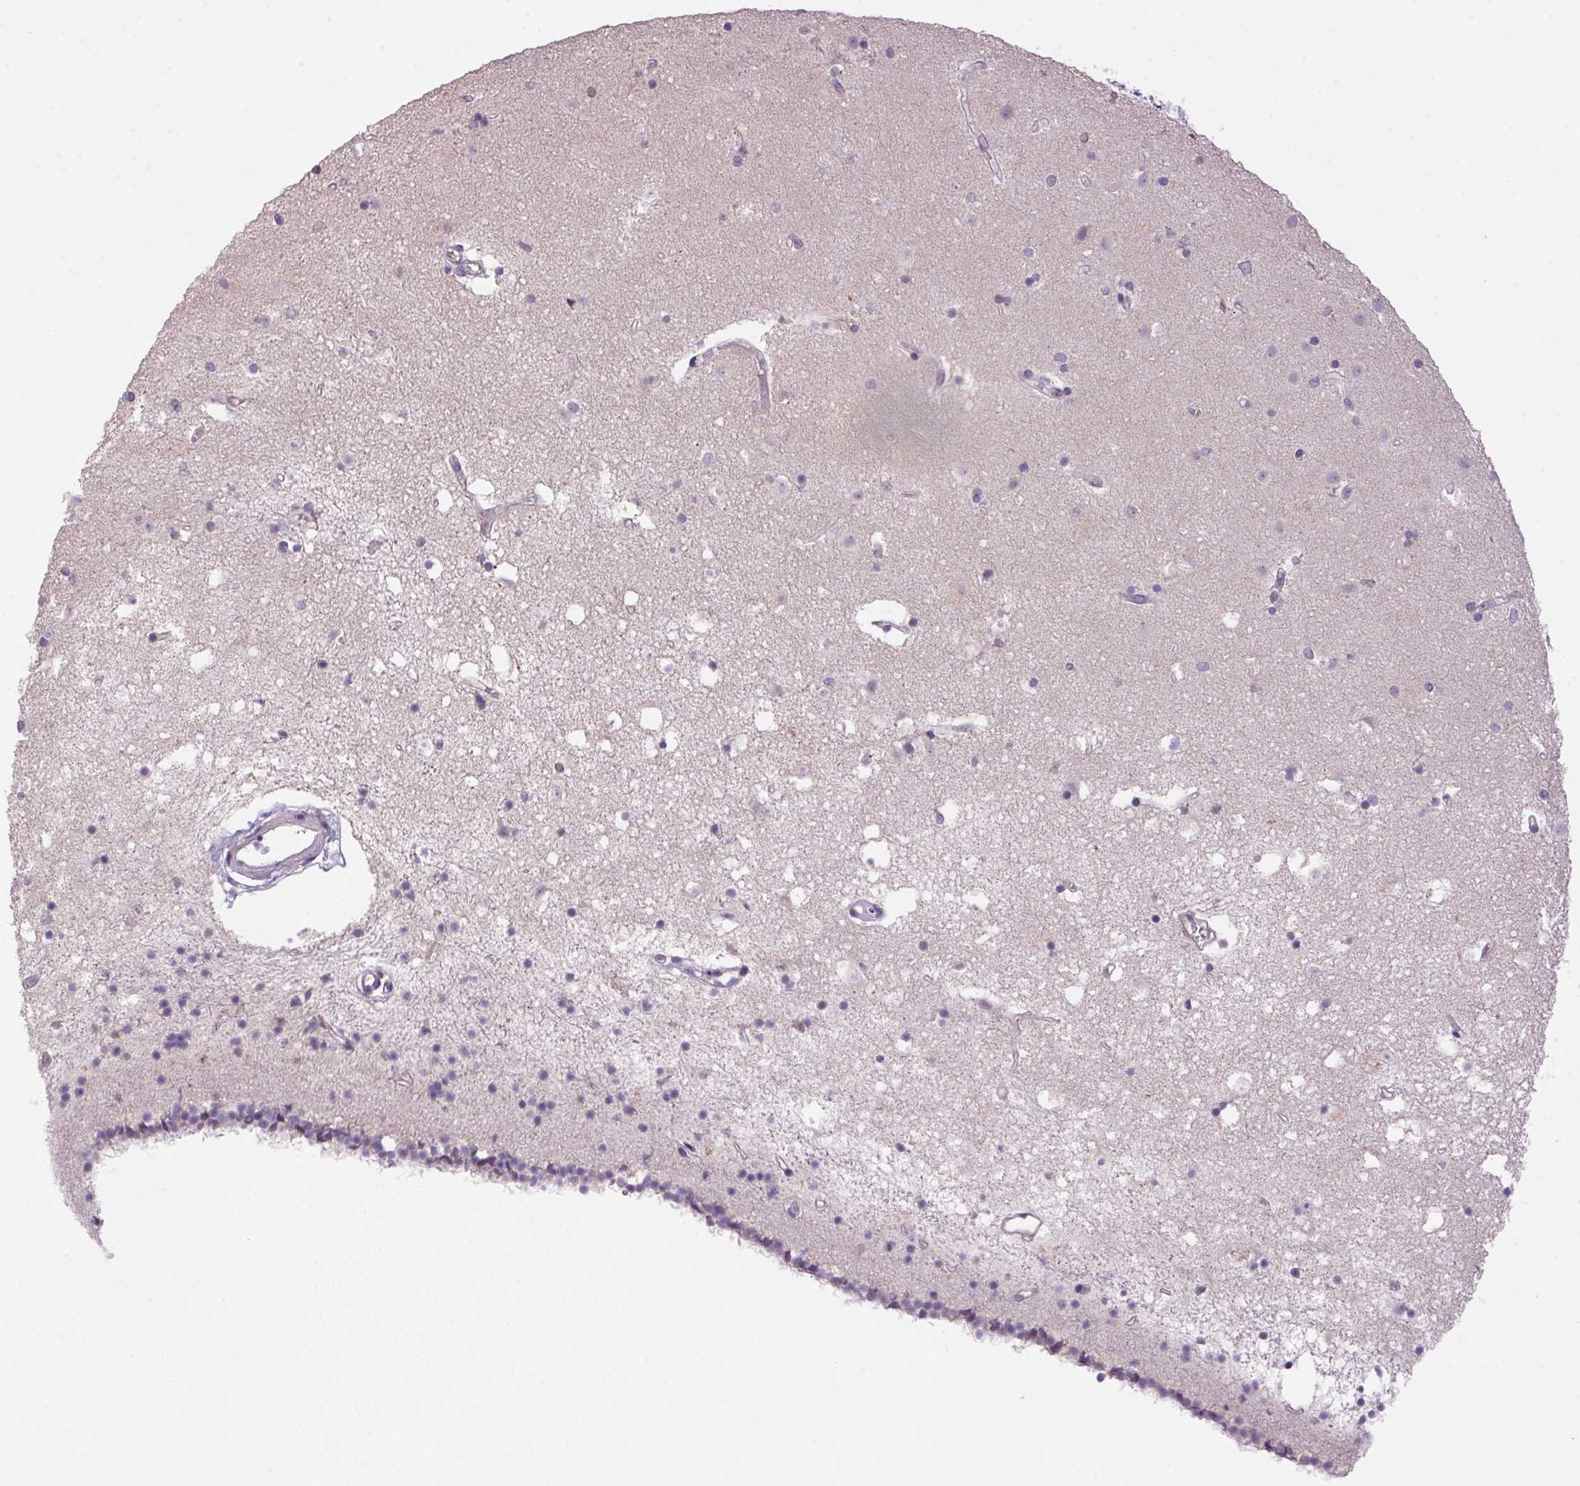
{"staining": {"intensity": "weak", "quantity": "<25%", "location": "nuclear"}, "tissue": "caudate", "cell_type": "Glial cells", "image_type": "normal", "snomed": [{"axis": "morphology", "description": "Normal tissue, NOS"}, {"axis": "topography", "description": "Lateral ventricle wall"}], "caption": "A high-resolution micrograph shows IHC staining of unremarkable caudate, which shows no significant positivity in glial cells.", "gene": "AKR1E2", "patient": {"sex": "female", "age": 71}}